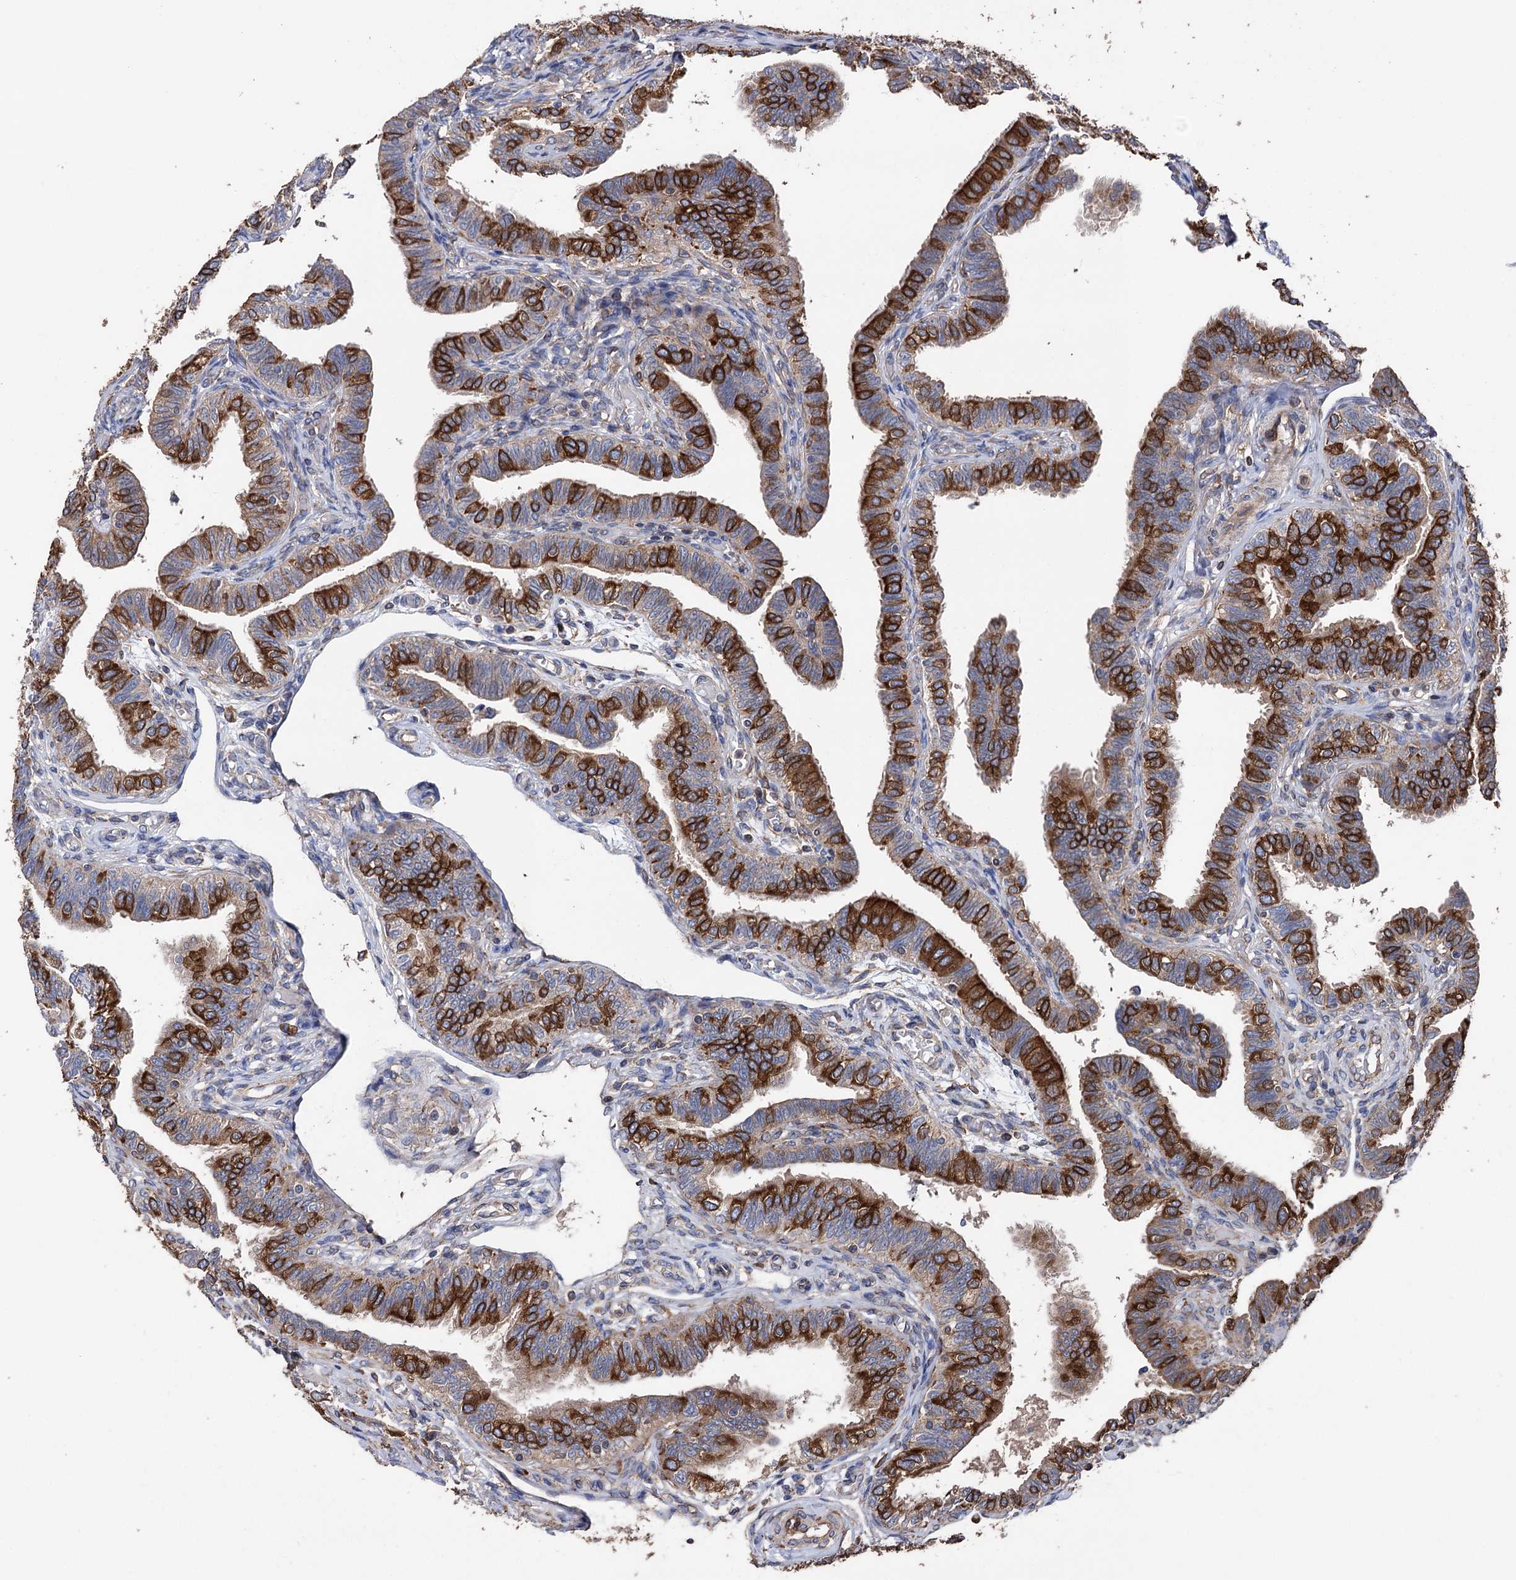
{"staining": {"intensity": "strong", "quantity": "25%-75%", "location": "cytoplasmic/membranous"}, "tissue": "fallopian tube", "cell_type": "Glandular cells", "image_type": "normal", "snomed": [{"axis": "morphology", "description": "Normal tissue, NOS"}, {"axis": "topography", "description": "Fallopian tube"}], "caption": "Immunohistochemistry (IHC) staining of normal fallopian tube, which shows high levels of strong cytoplasmic/membranous positivity in approximately 25%-75% of glandular cells indicating strong cytoplasmic/membranous protein expression. The staining was performed using DAB (3,3'-diaminobenzidine) (brown) for protein detection and nuclei were counterstained in hematoxylin (blue).", "gene": "STING1", "patient": {"sex": "female", "age": 39}}